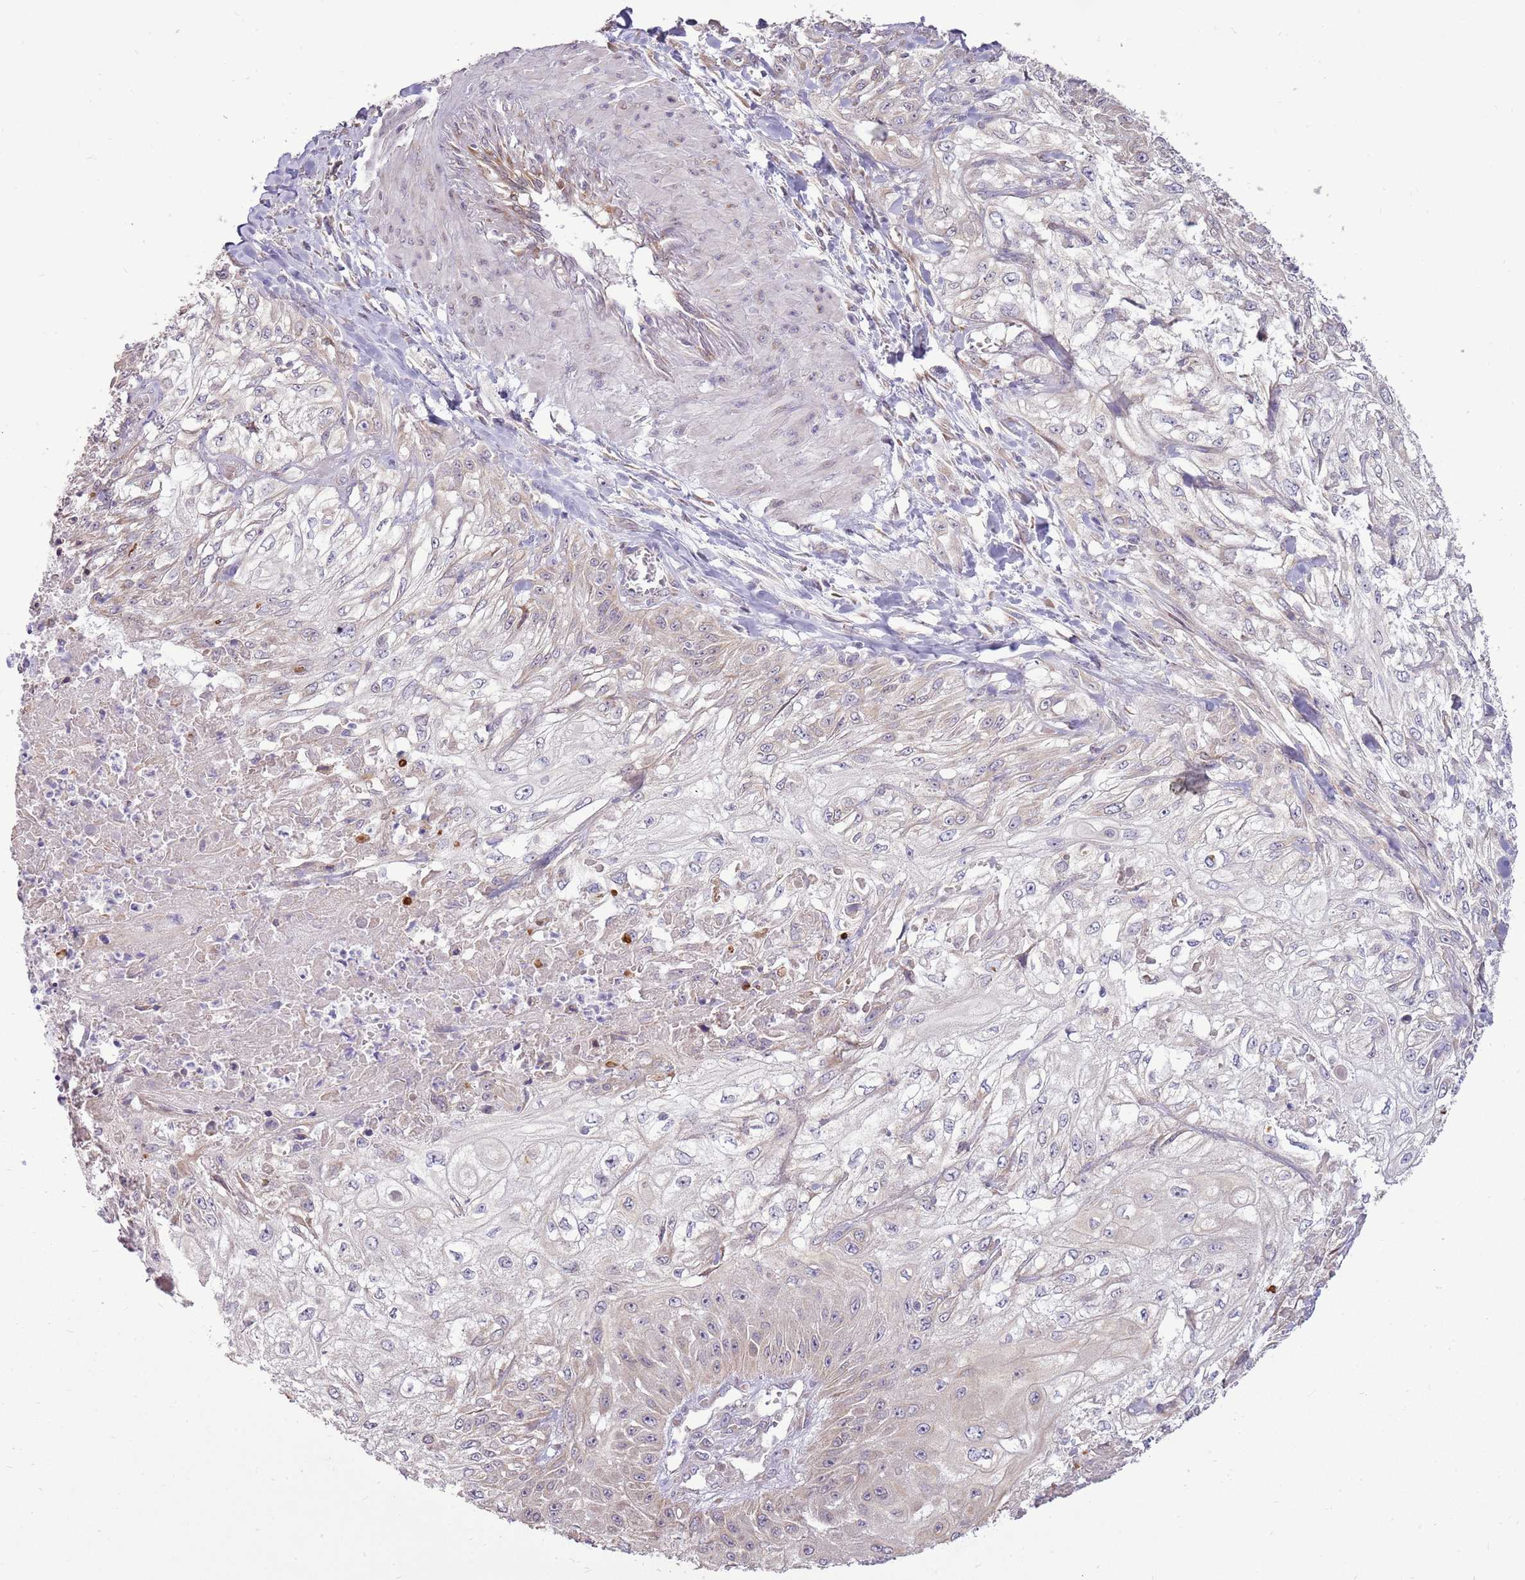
{"staining": {"intensity": "weak", "quantity": "<25%", "location": "cytoplasmic/membranous"}, "tissue": "skin cancer", "cell_type": "Tumor cells", "image_type": "cancer", "snomed": [{"axis": "morphology", "description": "Squamous cell carcinoma, NOS"}, {"axis": "morphology", "description": "Squamous cell carcinoma, metastatic, NOS"}, {"axis": "topography", "description": "Skin"}, {"axis": "topography", "description": "Lymph node"}], "caption": "The IHC image has no significant staining in tumor cells of skin squamous cell carcinoma tissue.", "gene": "UGGT2", "patient": {"sex": "male", "age": 75}}